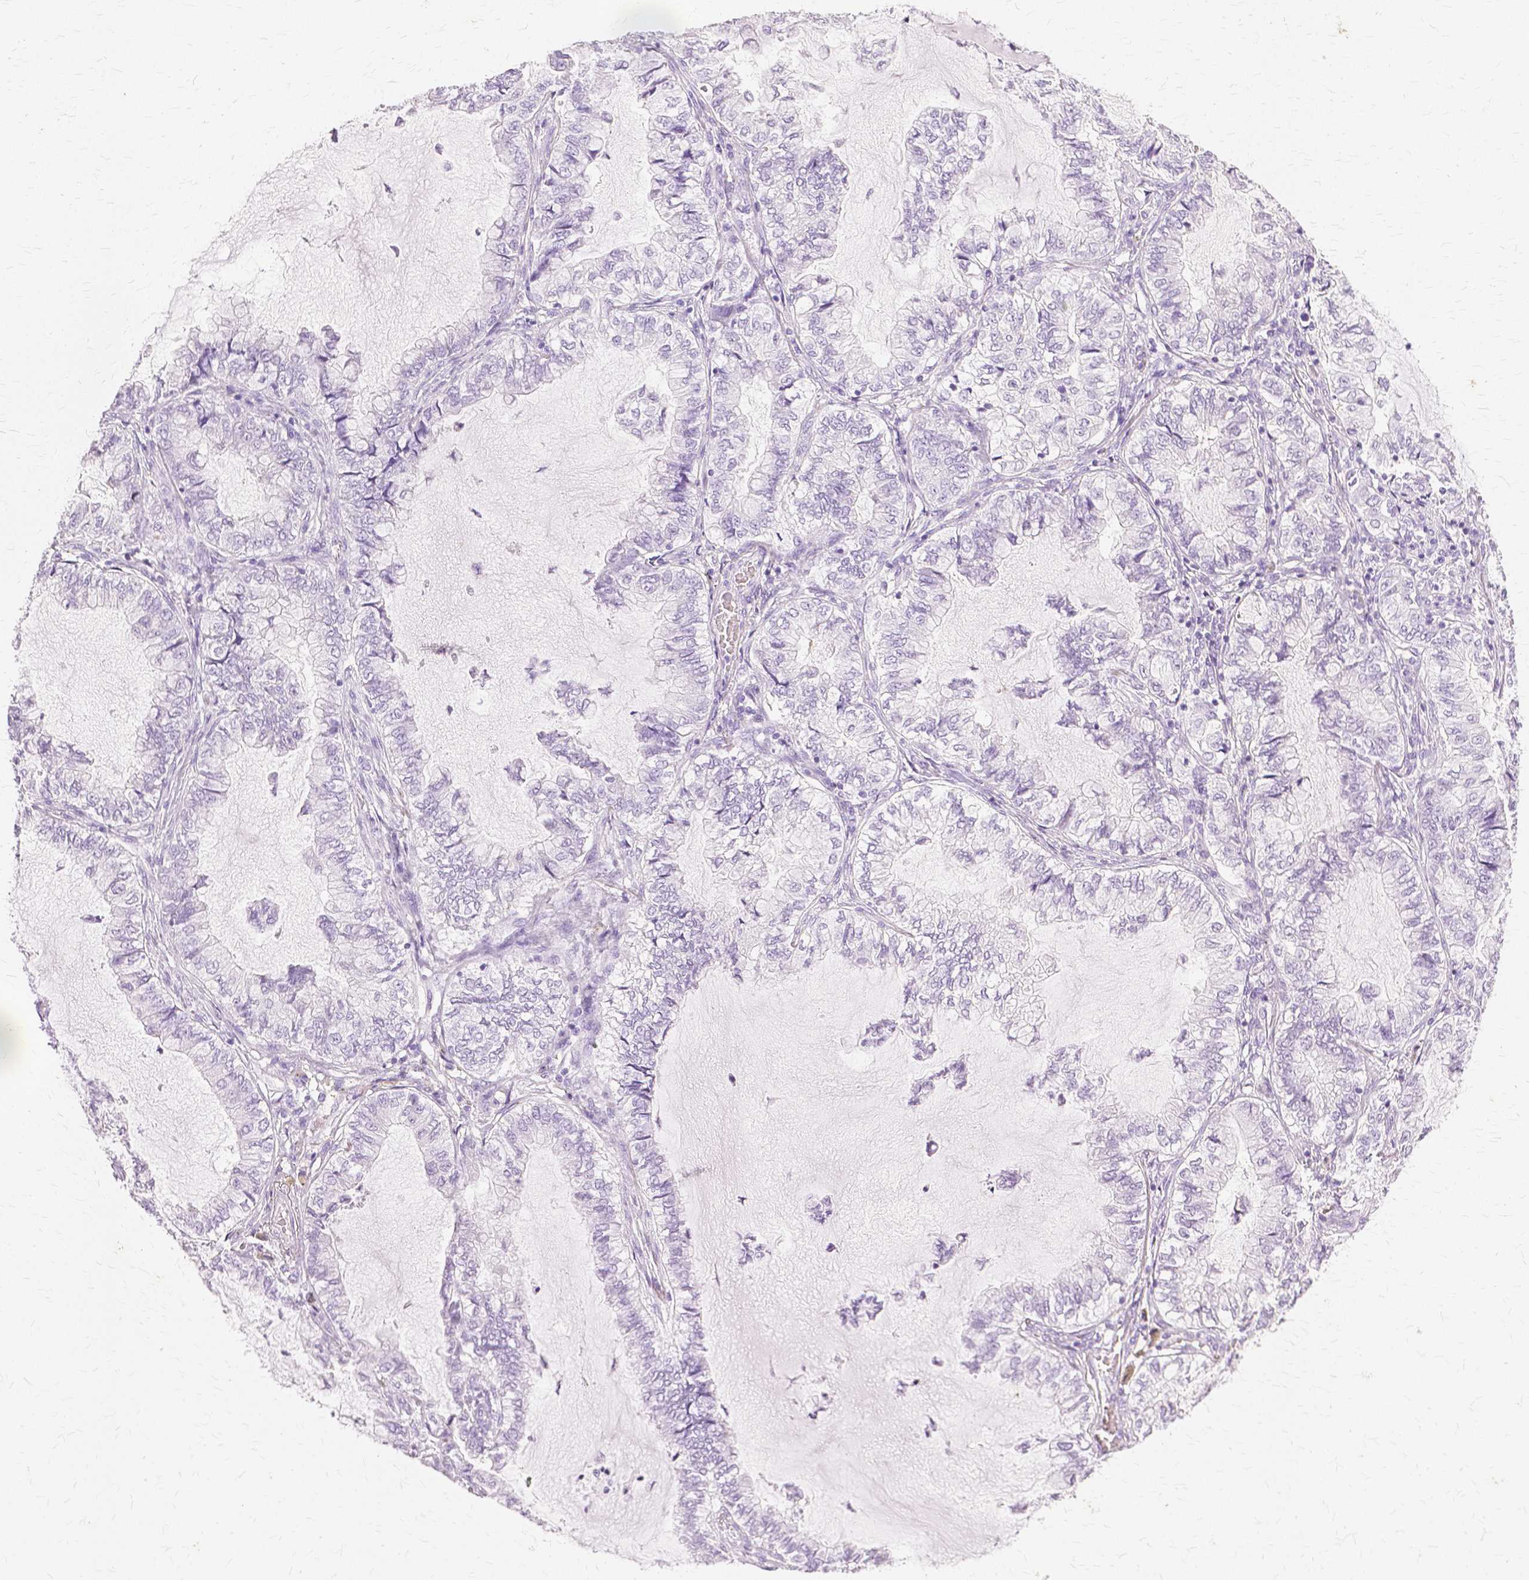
{"staining": {"intensity": "negative", "quantity": "none", "location": "none"}, "tissue": "lung cancer", "cell_type": "Tumor cells", "image_type": "cancer", "snomed": [{"axis": "morphology", "description": "Adenocarcinoma, NOS"}, {"axis": "topography", "description": "Lymph node"}, {"axis": "topography", "description": "Lung"}], "caption": "The histopathology image demonstrates no significant expression in tumor cells of lung cancer (adenocarcinoma).", "gene": "TGM1", "patient": {"sex": "male", "age": 66}}